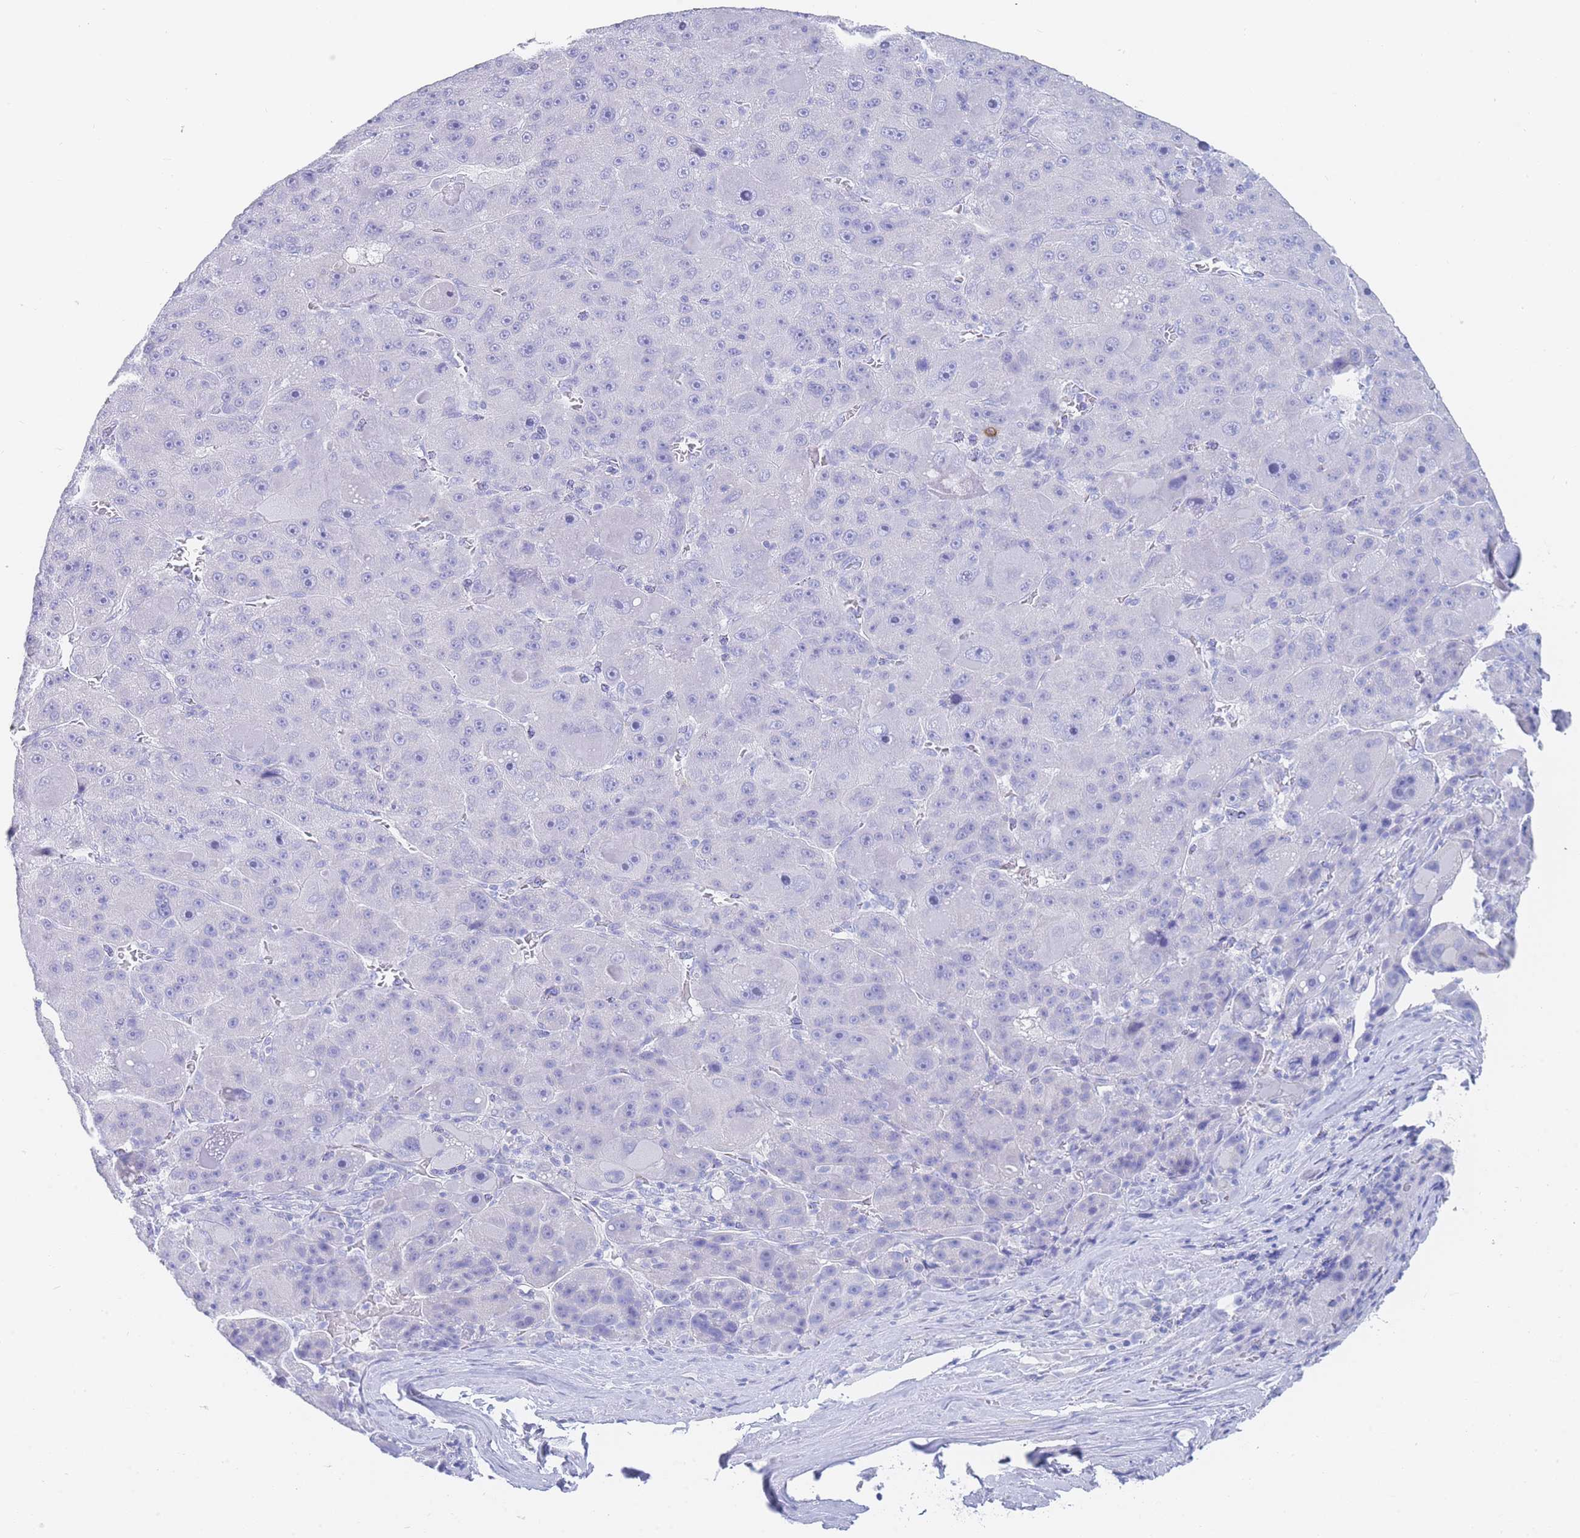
{"staining": {"intensity": "negative", "quantity": "none", "location": "none"}, "tissue": "liver cancer", "cell_type": "Tumor cells", "image_type": "cancer", "snomed": [{"axis": "morphology", "description": "Carcinoma, Hepatocellular, NOS"}, {"axis": "topography", "description": "Liver"}], "caption": "The immunohistochemistry (IHC) image has no significant positivity in tumor cells of liver hepatocellular carcinoma tissue. (Immunohistochemistry (ihc), brightfield microscopy, high magnification).", "gene": "LZTFL1", "patient": {"sex": "male", "age": 76}}